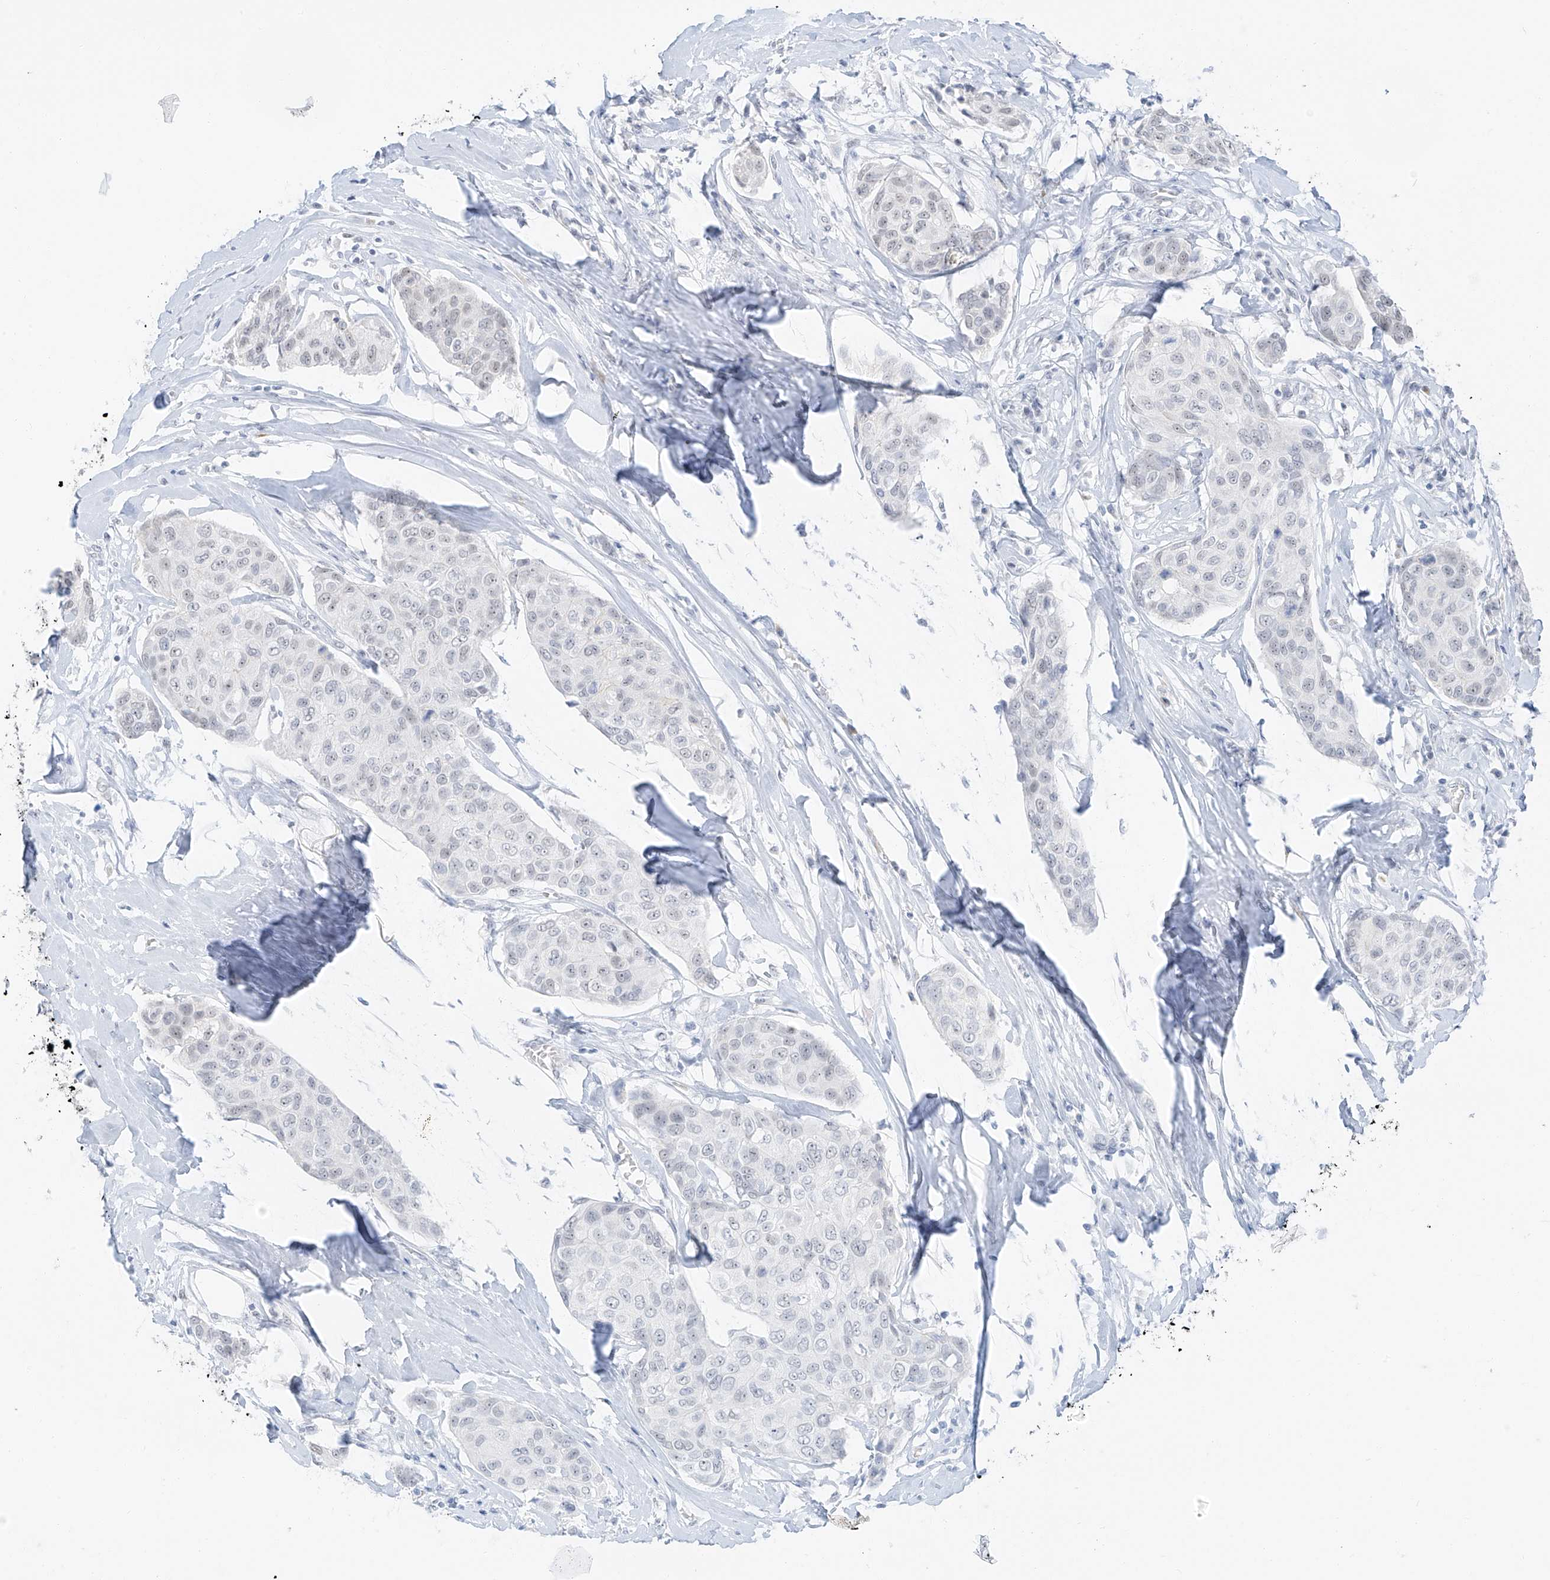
{"staining": {"intensity": "negative", "quantity": "none", "location": "none"}, "tissue": "breast cancer", "cell_type": "Tumor cells", "image_type": "cancer", "snomed": [{"axis": "morphology", "description": "Duct carcinoma"}, {"axis": "topography", "description": "Breast"}], "caption": "Breast cancer was stained to show a protein in brown. There is no significant positivity in tumor cells.", "gene": "PGC", "patient": {"sex": "female", "age": 80}}